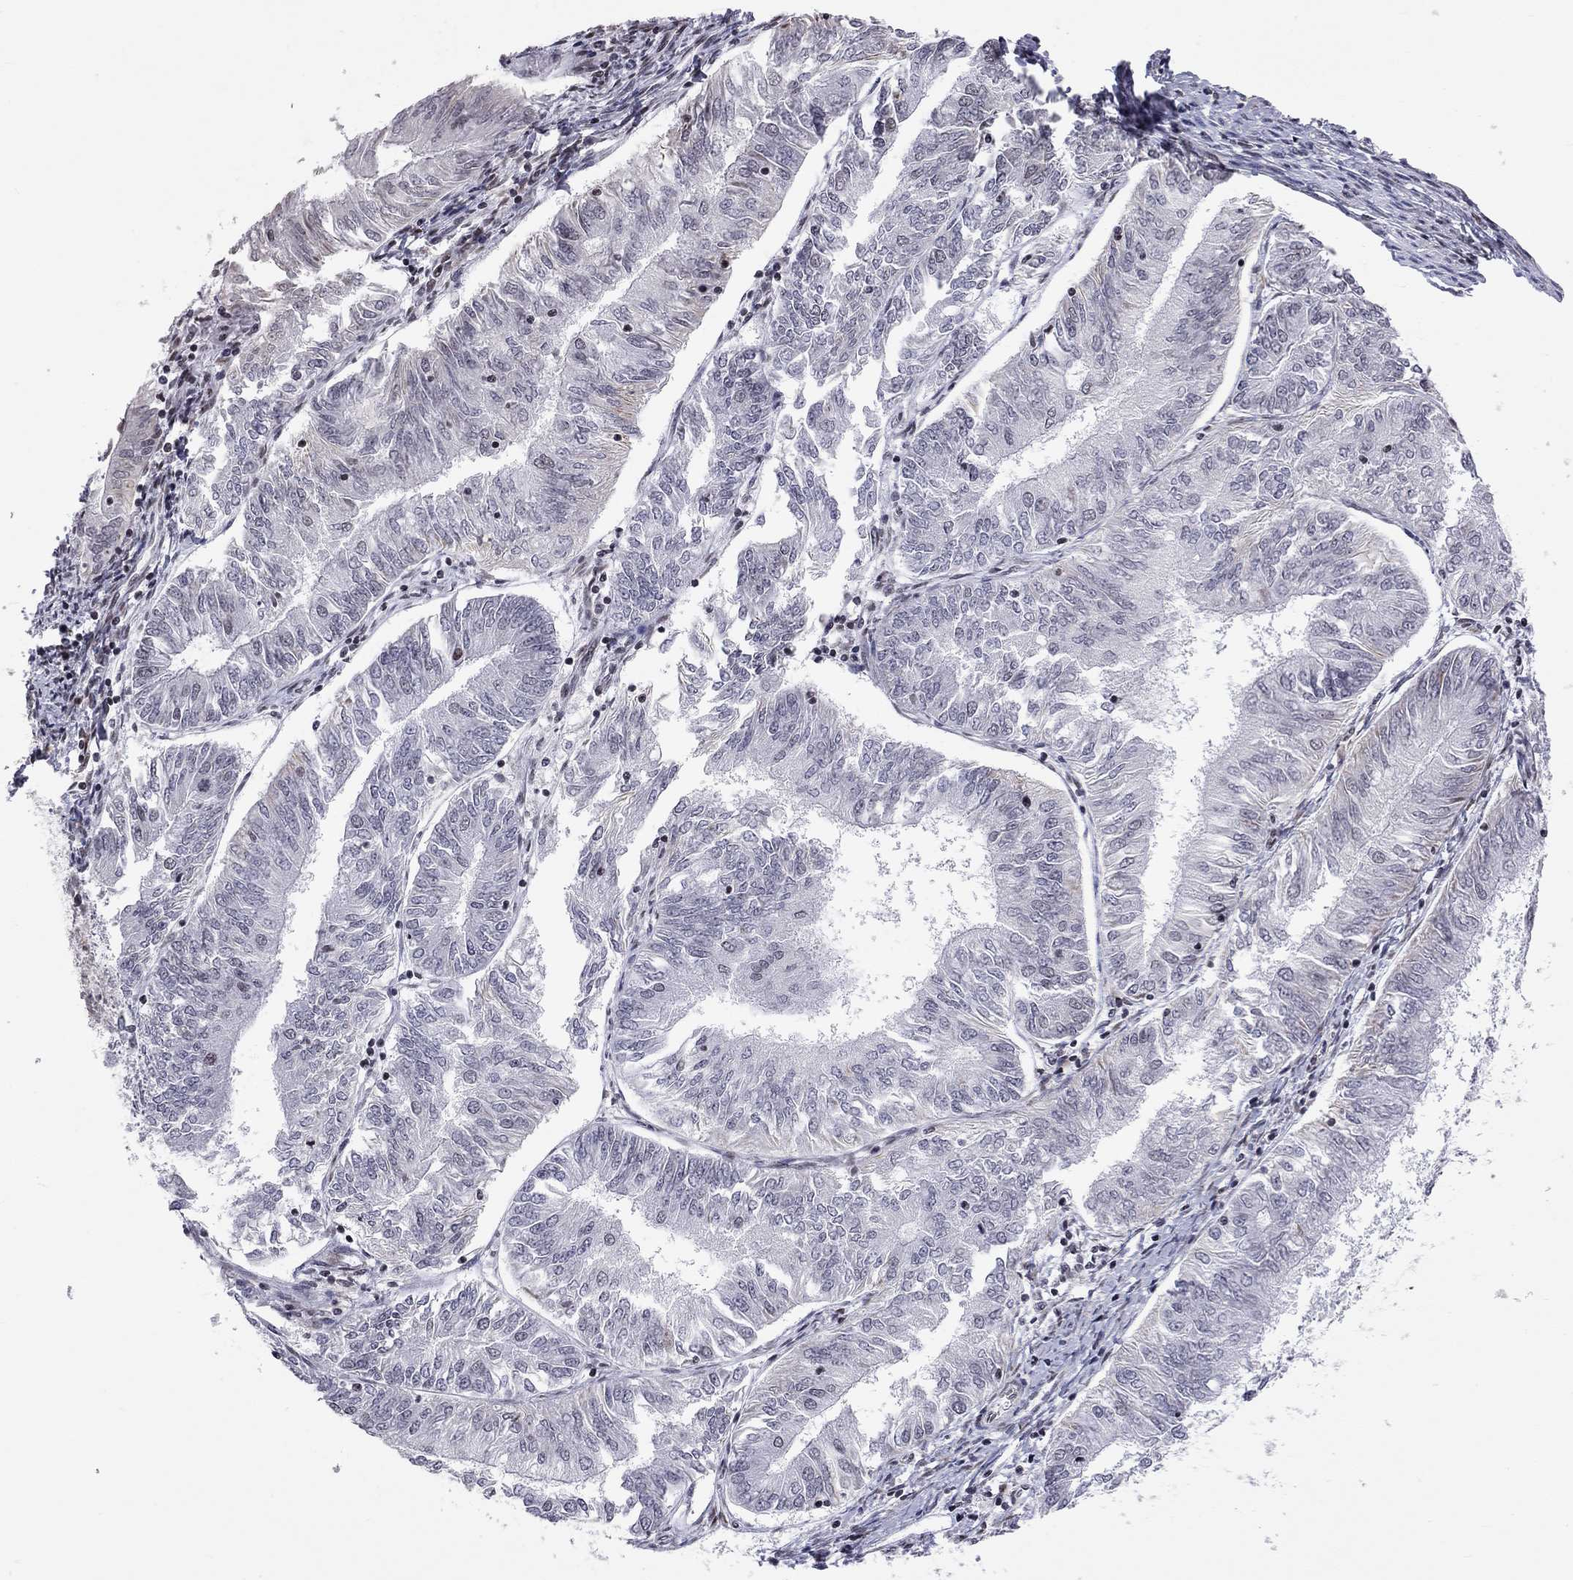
{"staining": {"intensity": "weak", "quantity": "<25%", "location": "cytoplasmic/membranous"}, "tissue": "endometrial cancer", "cell_type": "Tumor cells", "image_type": "cancer", "snomed": [{"axis": "morphology", "description": "Adenocarcinoma, NOS"}, {"axis": "topography", "description": "Endometrium"}], "caption": "Immunohistochemistry (IHC) image of neoplastic tissue: endometrial cancer stained with DAB (3,3'-diaminobenzidine) reveals no significant protein staining in tumor cells. (DAB (3,3'-diaminobenzidine) IHC visualized using brightfield microscopy, high magnification).", "gene": "MTNR1B", "patient": {"sex": "female", "age": 58}}